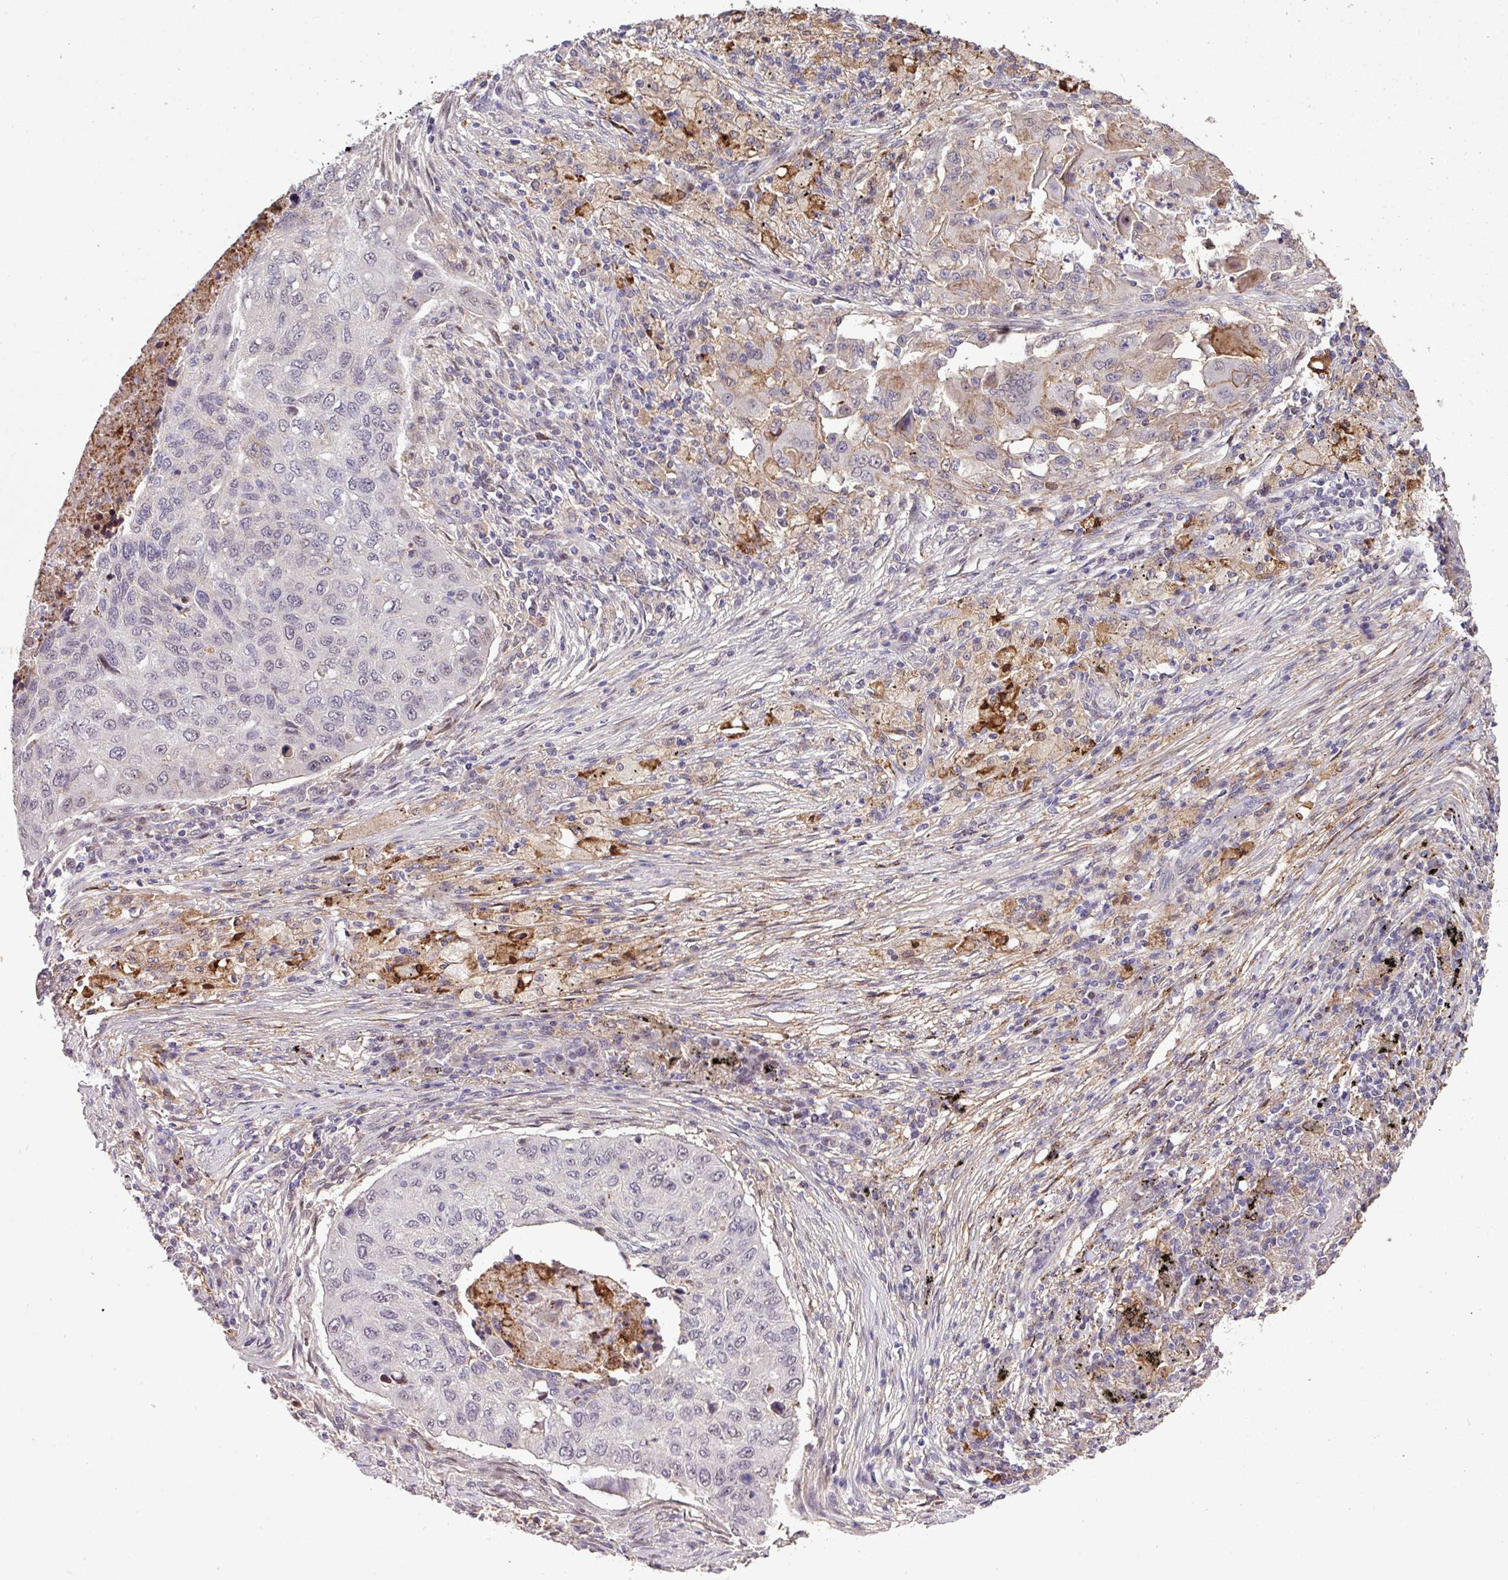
{"staining": {"intensity": "negative", "quantity": "none", "location": "none"}, "tissue": "lung cancer", "cell_type": "Tumor cells", "image_type": "cancer", "snomed": [{"axis": "morphology", "description": "Squamous cell carcinoma, NOS"}, {"axis": "topography", "description": "Lung"}], "caption": "DAB immunohistochemical staining of lung cancer (squamous cell carcinoma) reveals no significant expression in tumor cells.", "gene": "RPP25L", "patient": {"sex": "female", "age": 63}}